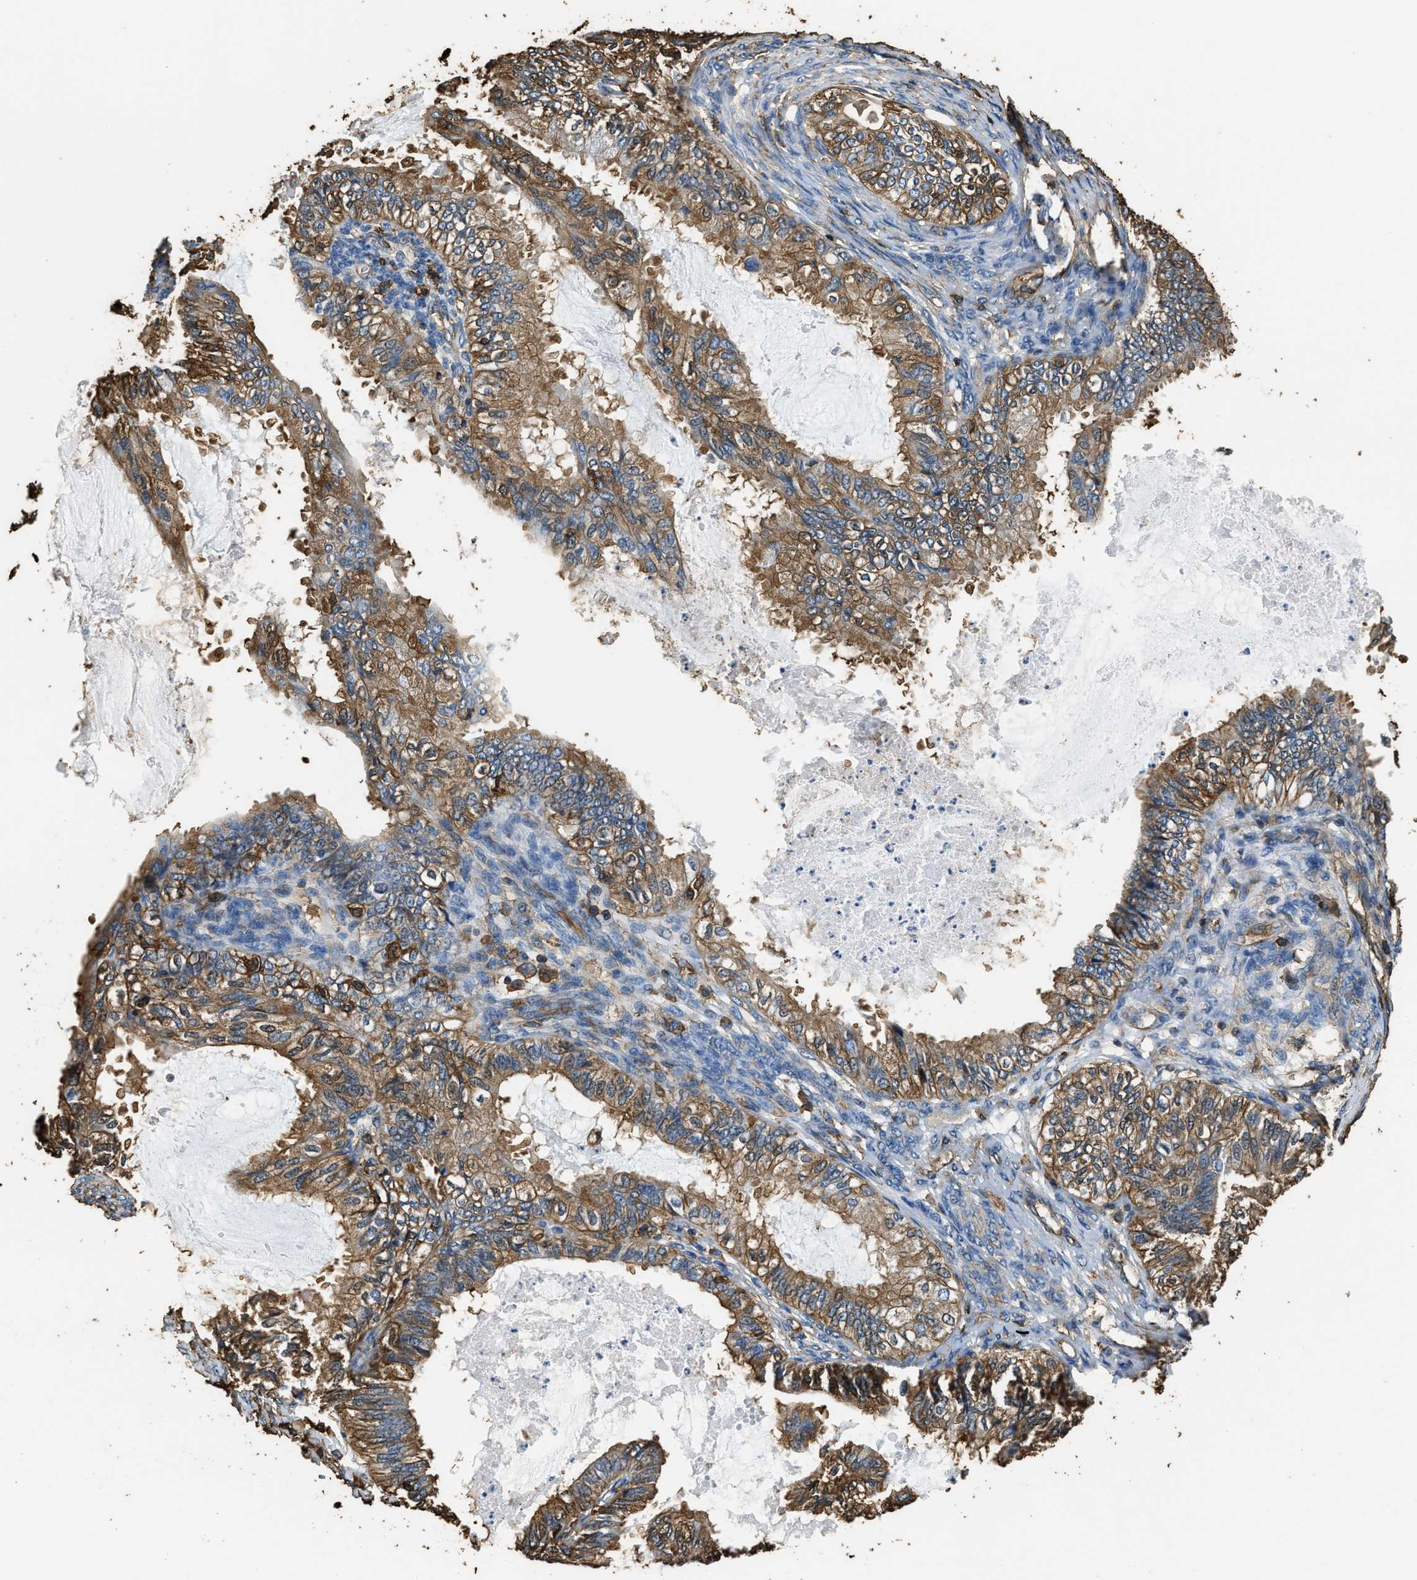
{"staining": {"intensity": "moderate", "quantity": ">75%", "location": "cytoplasmic/membranous"}, "tissue": "cervical cancer", "cell_type": "Tumor cells", "image_type": "cancer", "snomed": [{"axis": "morphology", "description": "Normal tissue, NOS"}, {"axis": "morphology", "description": "Adenocarcinoma, NOS"}, {"axis": "topography", "description": "Cervix"}, {"axis": "topography", "description": "Endometrium"}], "caption": "This micrograph reveals immunohistochemistry (IHC) staining of human cervical cancer (adenocarcinoma), with medium moderate cytoplasmic/membranous expression in approximately >75% of tumor cells.", "gene": "ACCS", "patient": {"sex": "female", "age": 86}}